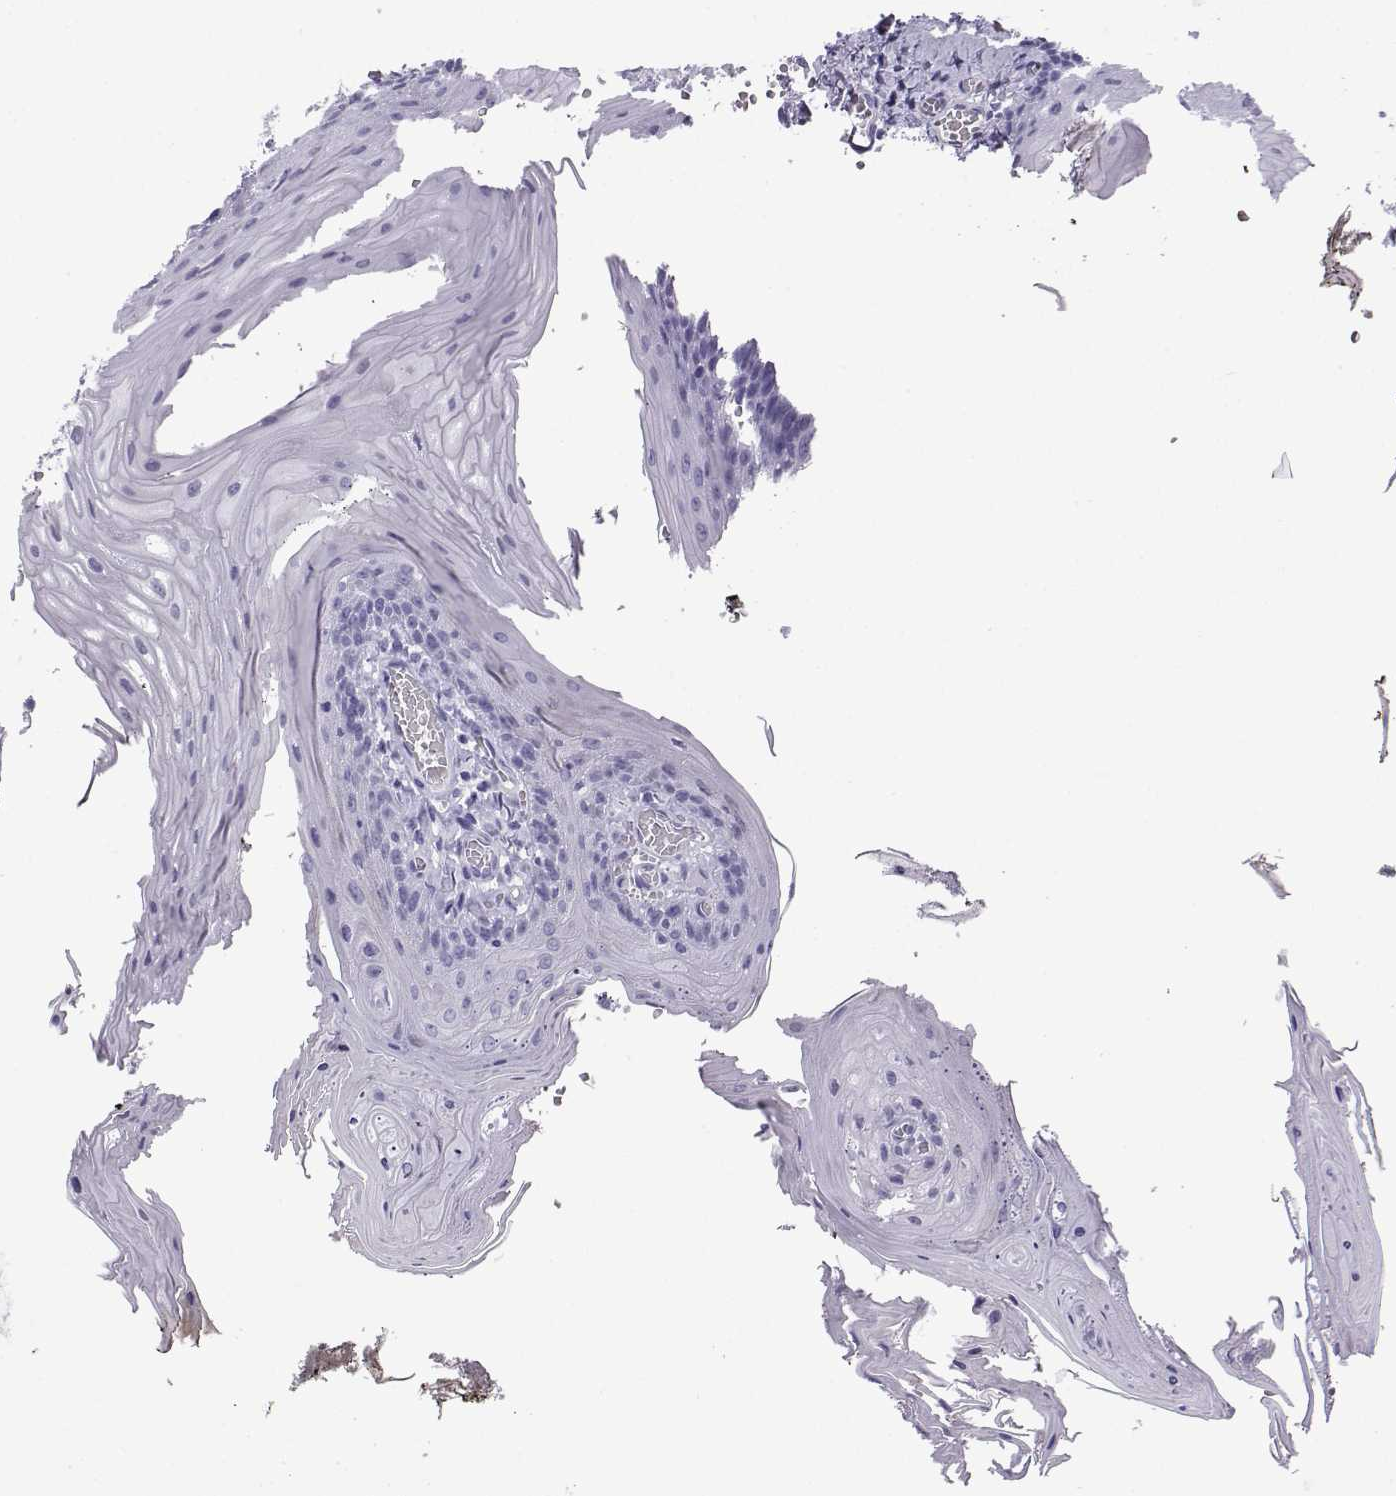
{"staining": {"intensity": "negative", "quantity": "none", "location": "none"}, "tissue": "oral mucosa", "cell_type": "Squamous epithelial cells", "image_type": "normal", "snomed": [{"axis": "morphology", "description": "Normal tissue, NOS"}, {"axis": "topography", "description": "Oral tissue"}], "caption": "Protein analysis of normal oral mucosa displays no significant positivity in squamous epithelial cells.", "gene": "TRIM46", "patient": {"sex": "male", "age": 9}}